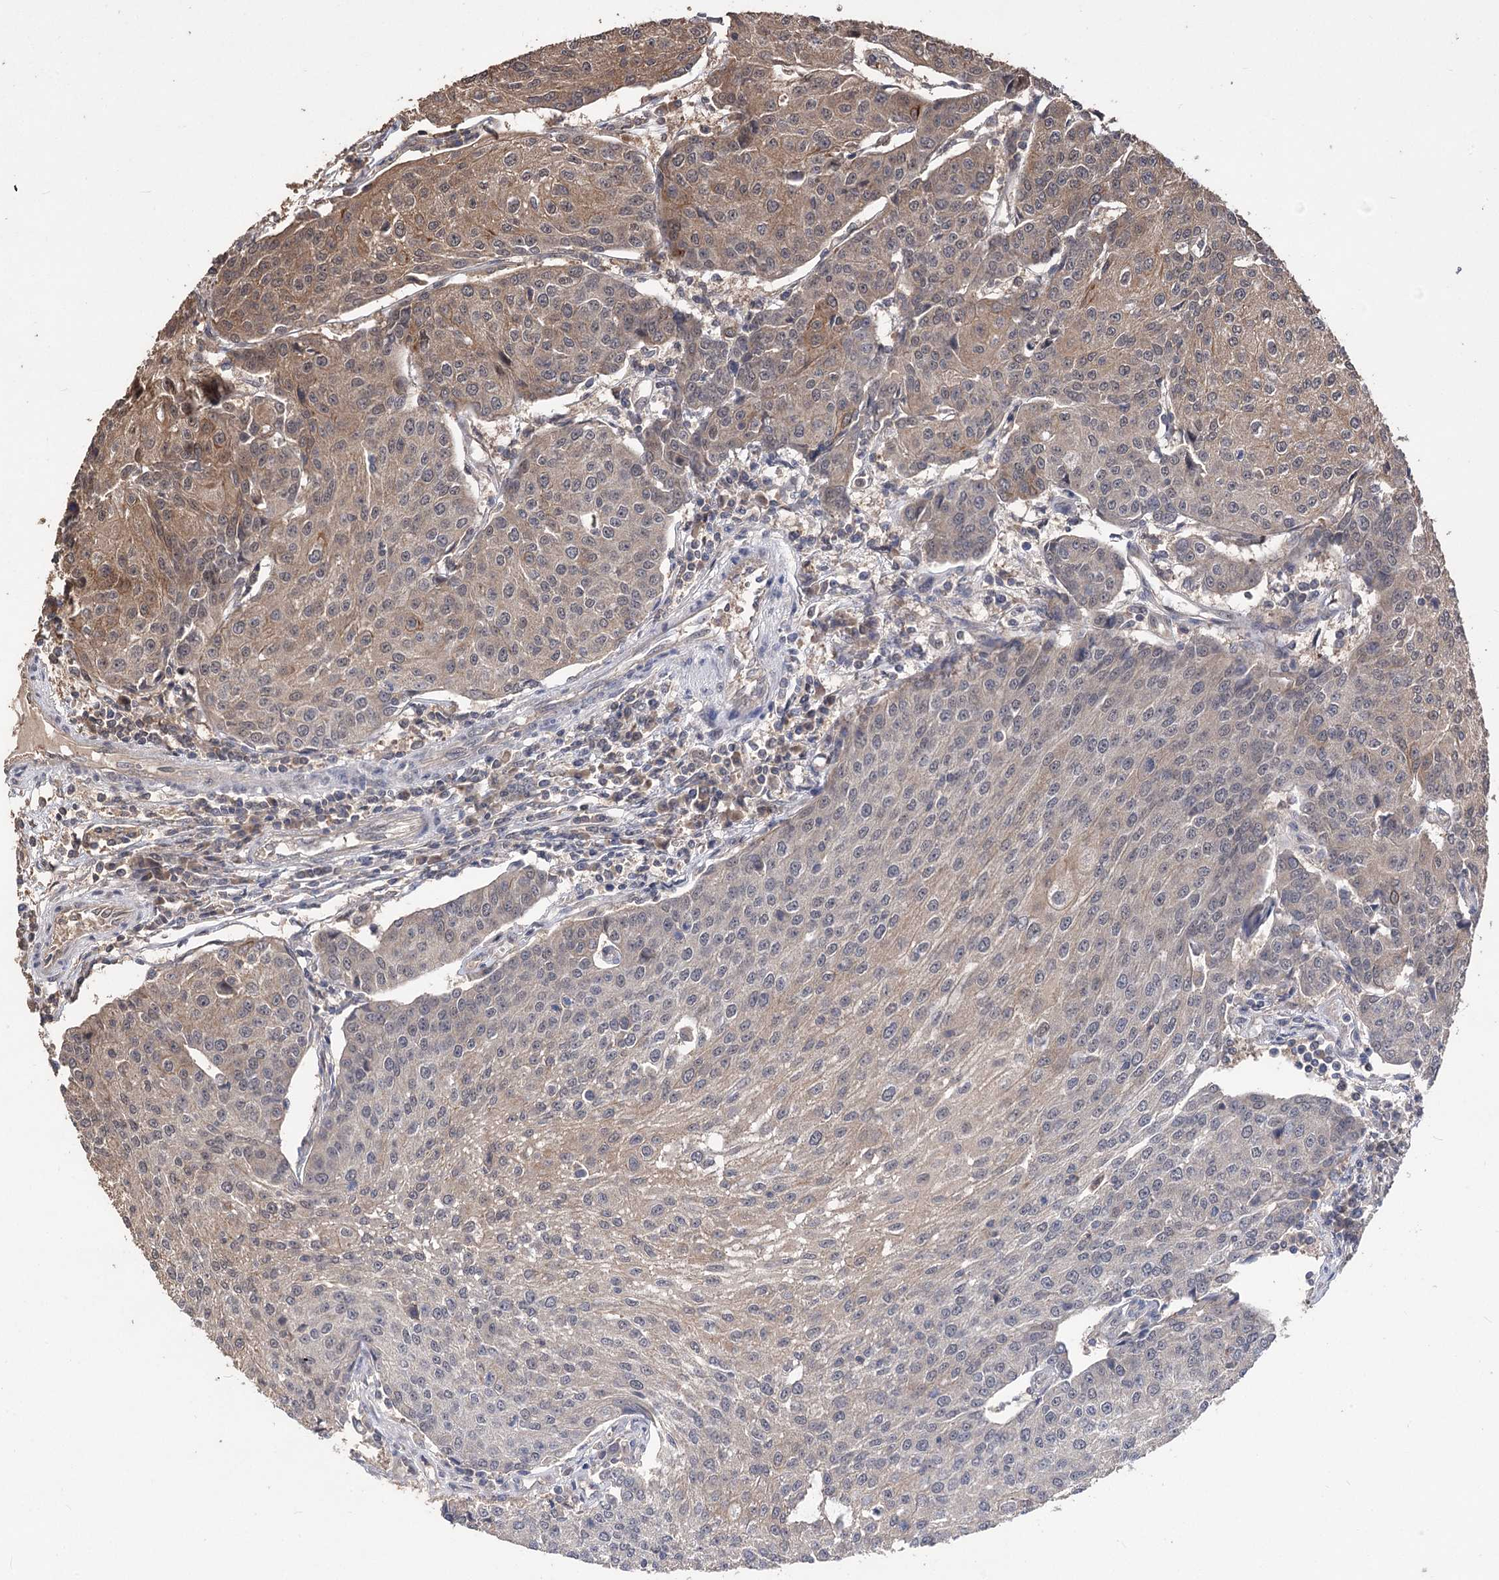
{"staining": {"intensity": "weak", "quantity": "<25%", "location": "cytoplasmic/membranous"}, "tissue": "urothelial cancer", "cell_type": "Tumor cells", "image_type": "cancer", "snomed": [{"axis": "morphology", "description": "Urothelial carcinoma, High grade"}, {"axis": "topography", "description": "Urinary bladder"}], "caption": "This image is of urothelial cancer stained with immunohistochemistry to label a protein in brown with the nuclei are counter-stained blue. There is no staining in tumor cells.", "gene": "RASSF3", "patient": {"sex": "female", "age": 85}}